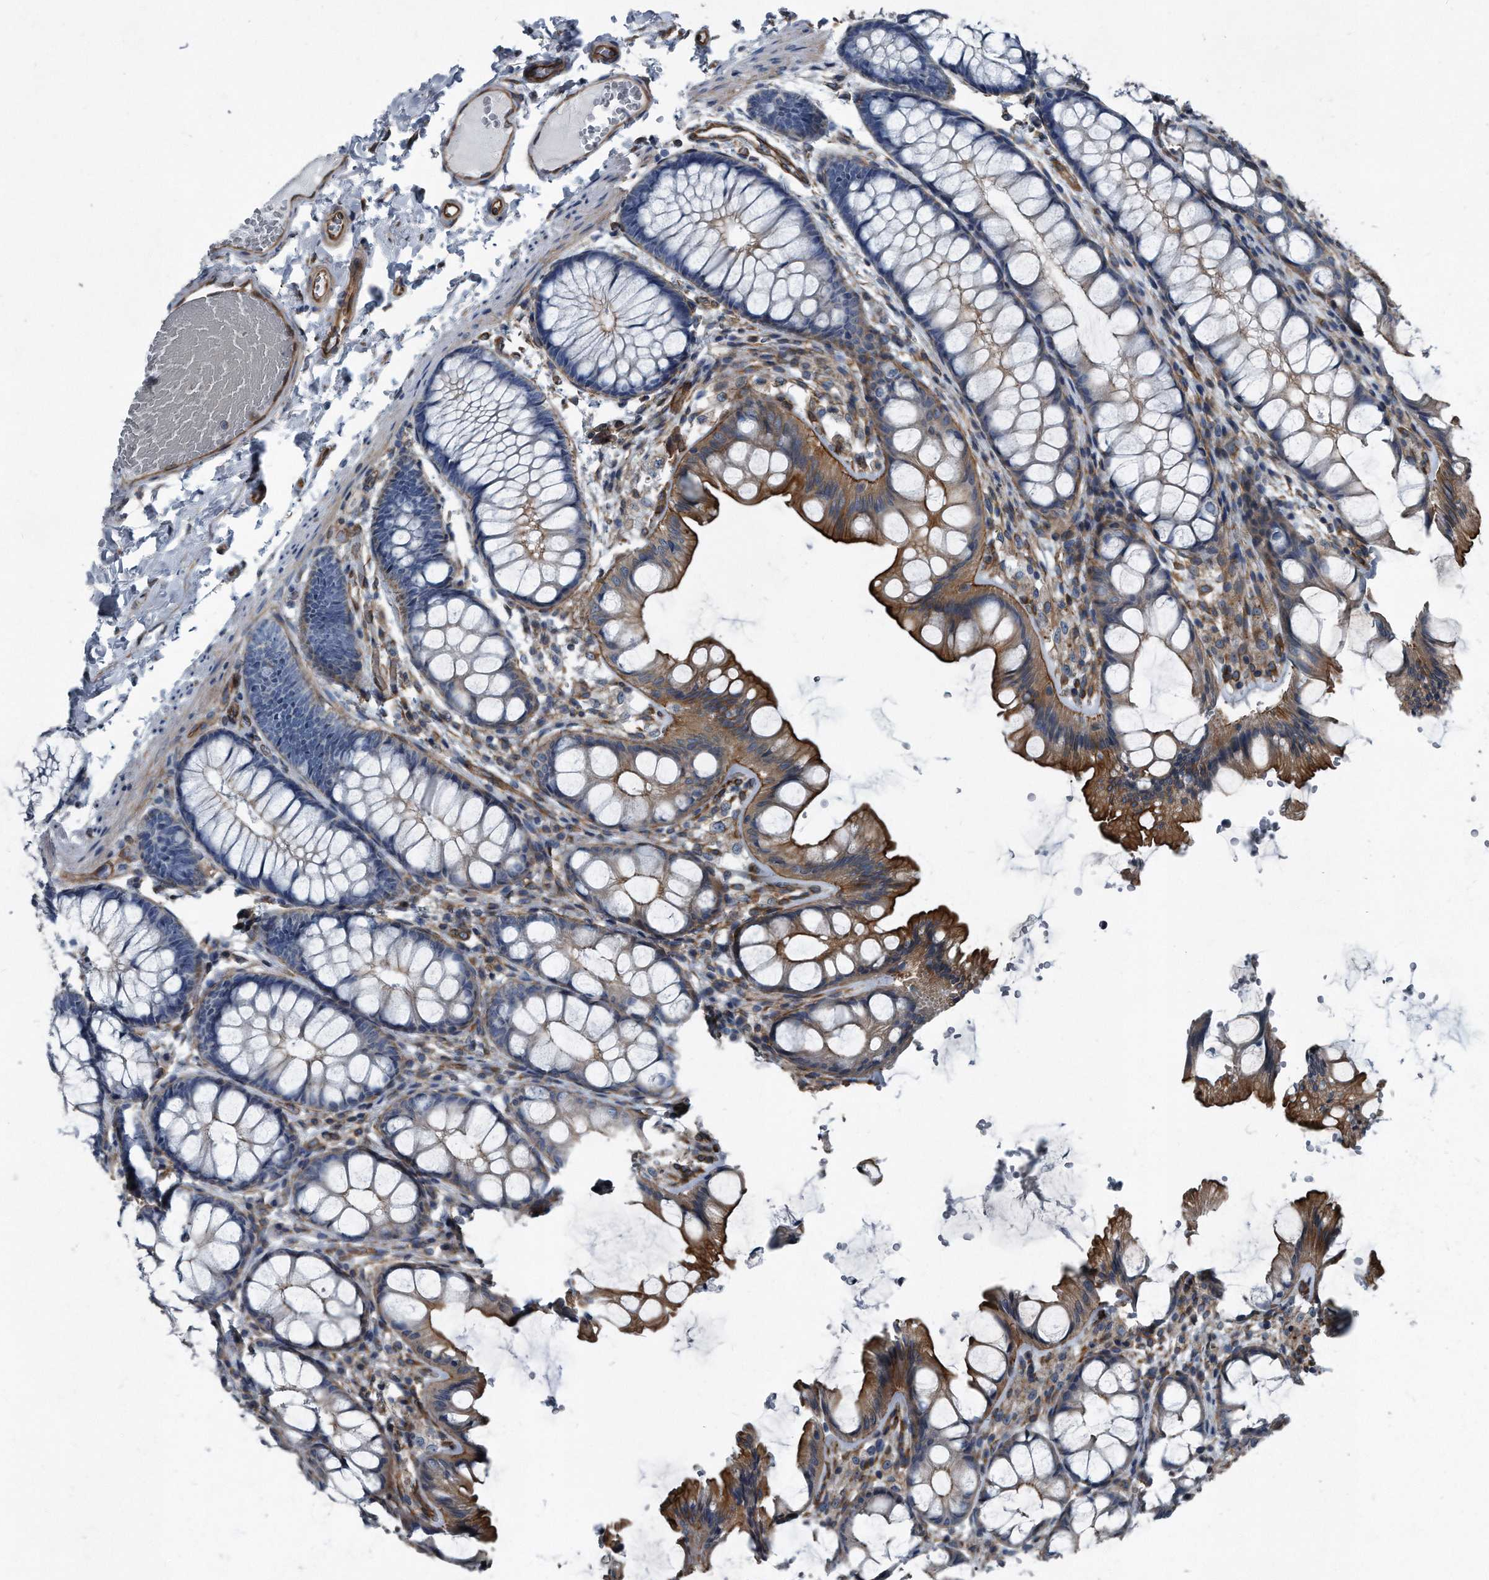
{"staining": {"intensity": "moderate", "quantity": ">75%", "location": "cytoplasmic/membranous"}, "tissue": "colon", "cell_type": "Endothelial cells", "image_type": "normal", "snomed": [{"axis": "morphology", "description": "Normal tissue, NOS"}, {"axis": "topography", "description": "Colon"}], "caption": "Protein staining of benign colon demonstrates moderate cytoplasmic/membranous positivity in approximately >75% of endothelial cells.", "gene": "PLEC", "patient": {"sex": "male", "age": 47}}